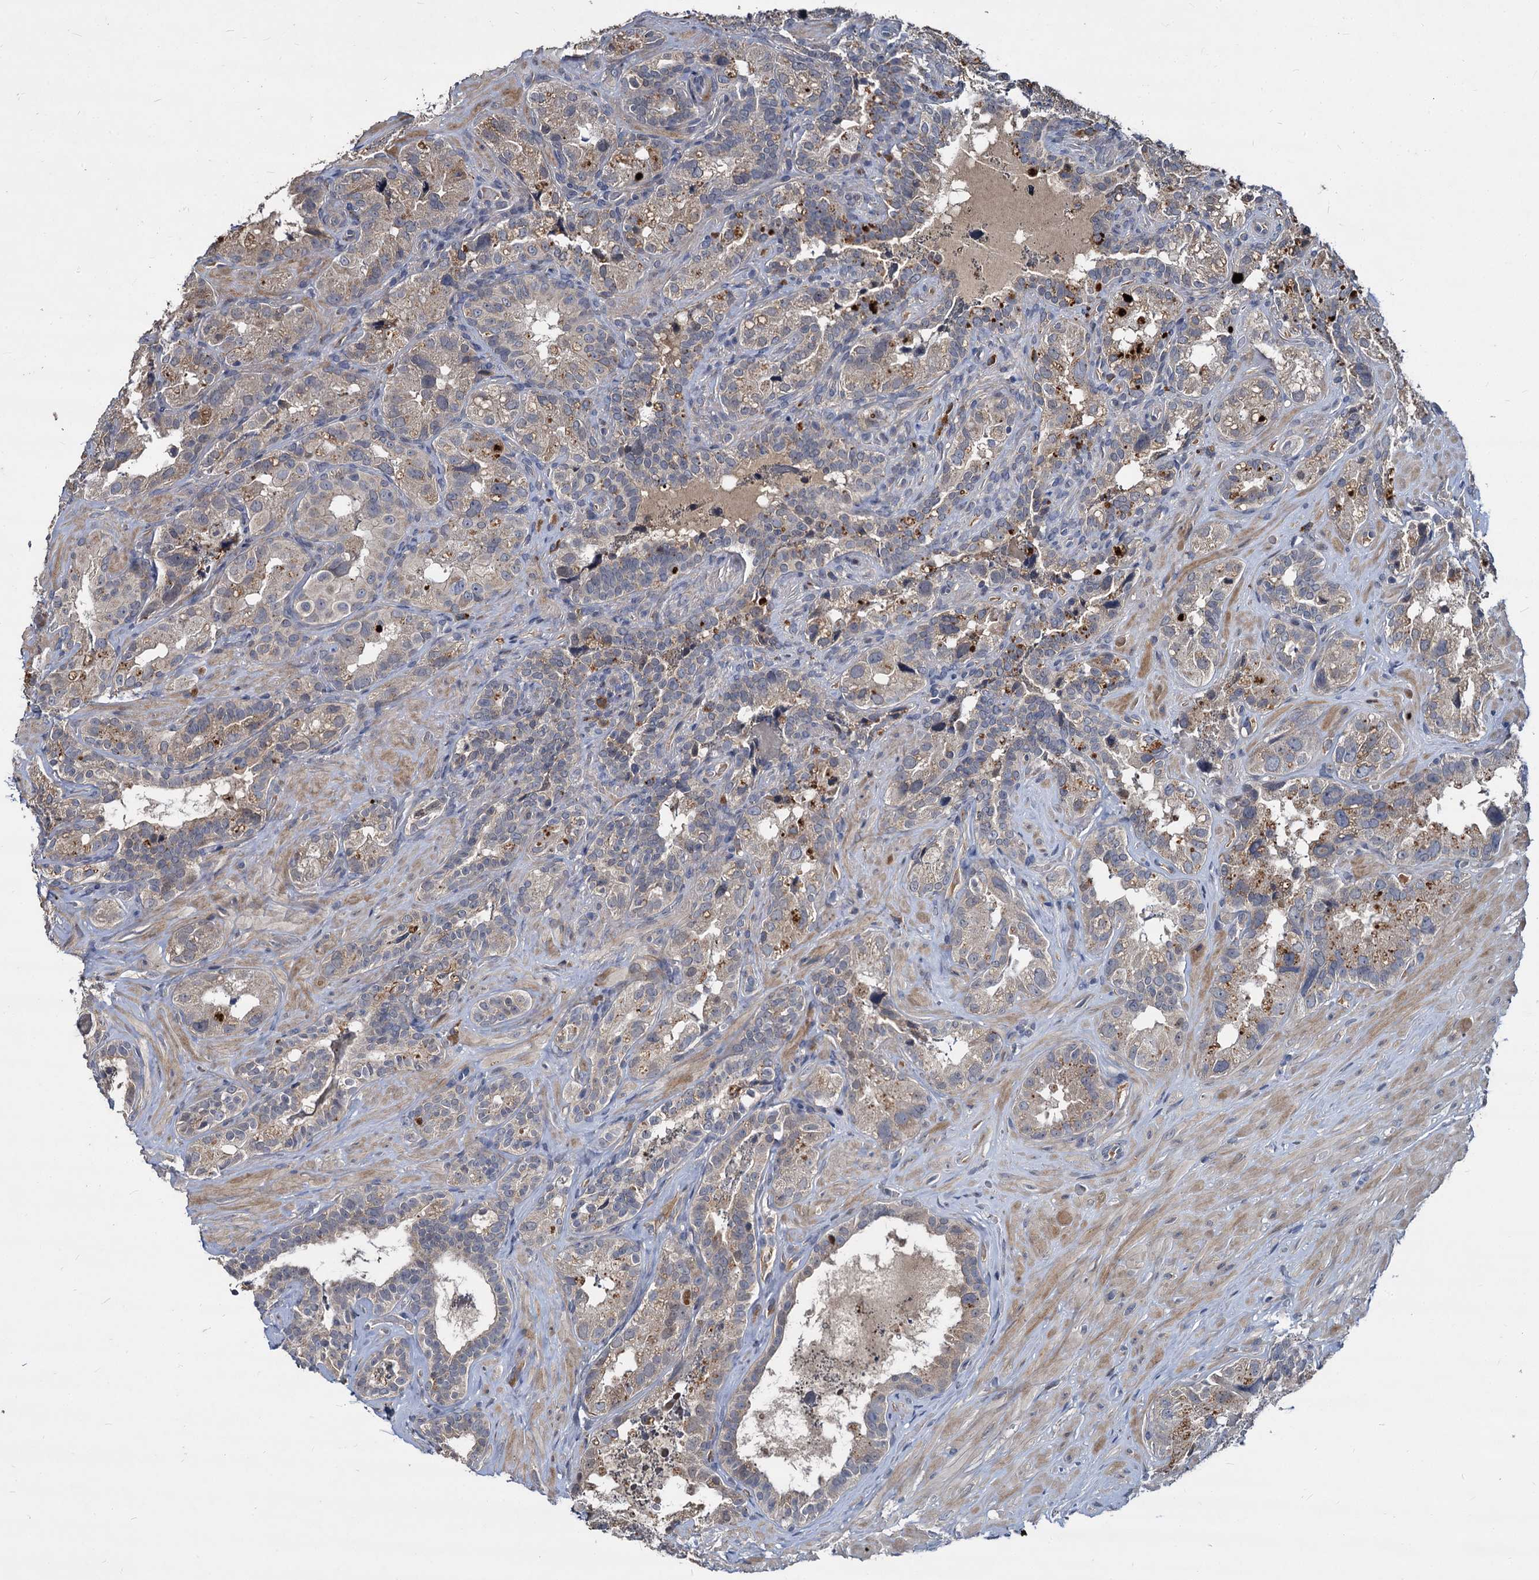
{"staining": {"intensity": "weak", "quantity": "25%-75%", "location": "cytoplasmic/membranous"}, "tissue": "seminal vesicle", "cell_type": "Glandular cells", "image_type": "normal", "snomed": [{"axis": "morphology", "description": "Normal tissue, NOS"}, {"axis": "topography", "description": "Seminal veicle"}, {"axis": "topography", "description": "Peripheral nerve tissue"}], "caption": "A photomicrograph of human seminal vesicle stained for a protein shows weak cytoplasmic/membranous brown staining in glandular cells. (Stains: DAB in brown, nuclei in blue, Microscopy: brightfield microscopy at high magnification).", "gene": "CCDC184", "patient": {"sex": "male", "age": 67}}